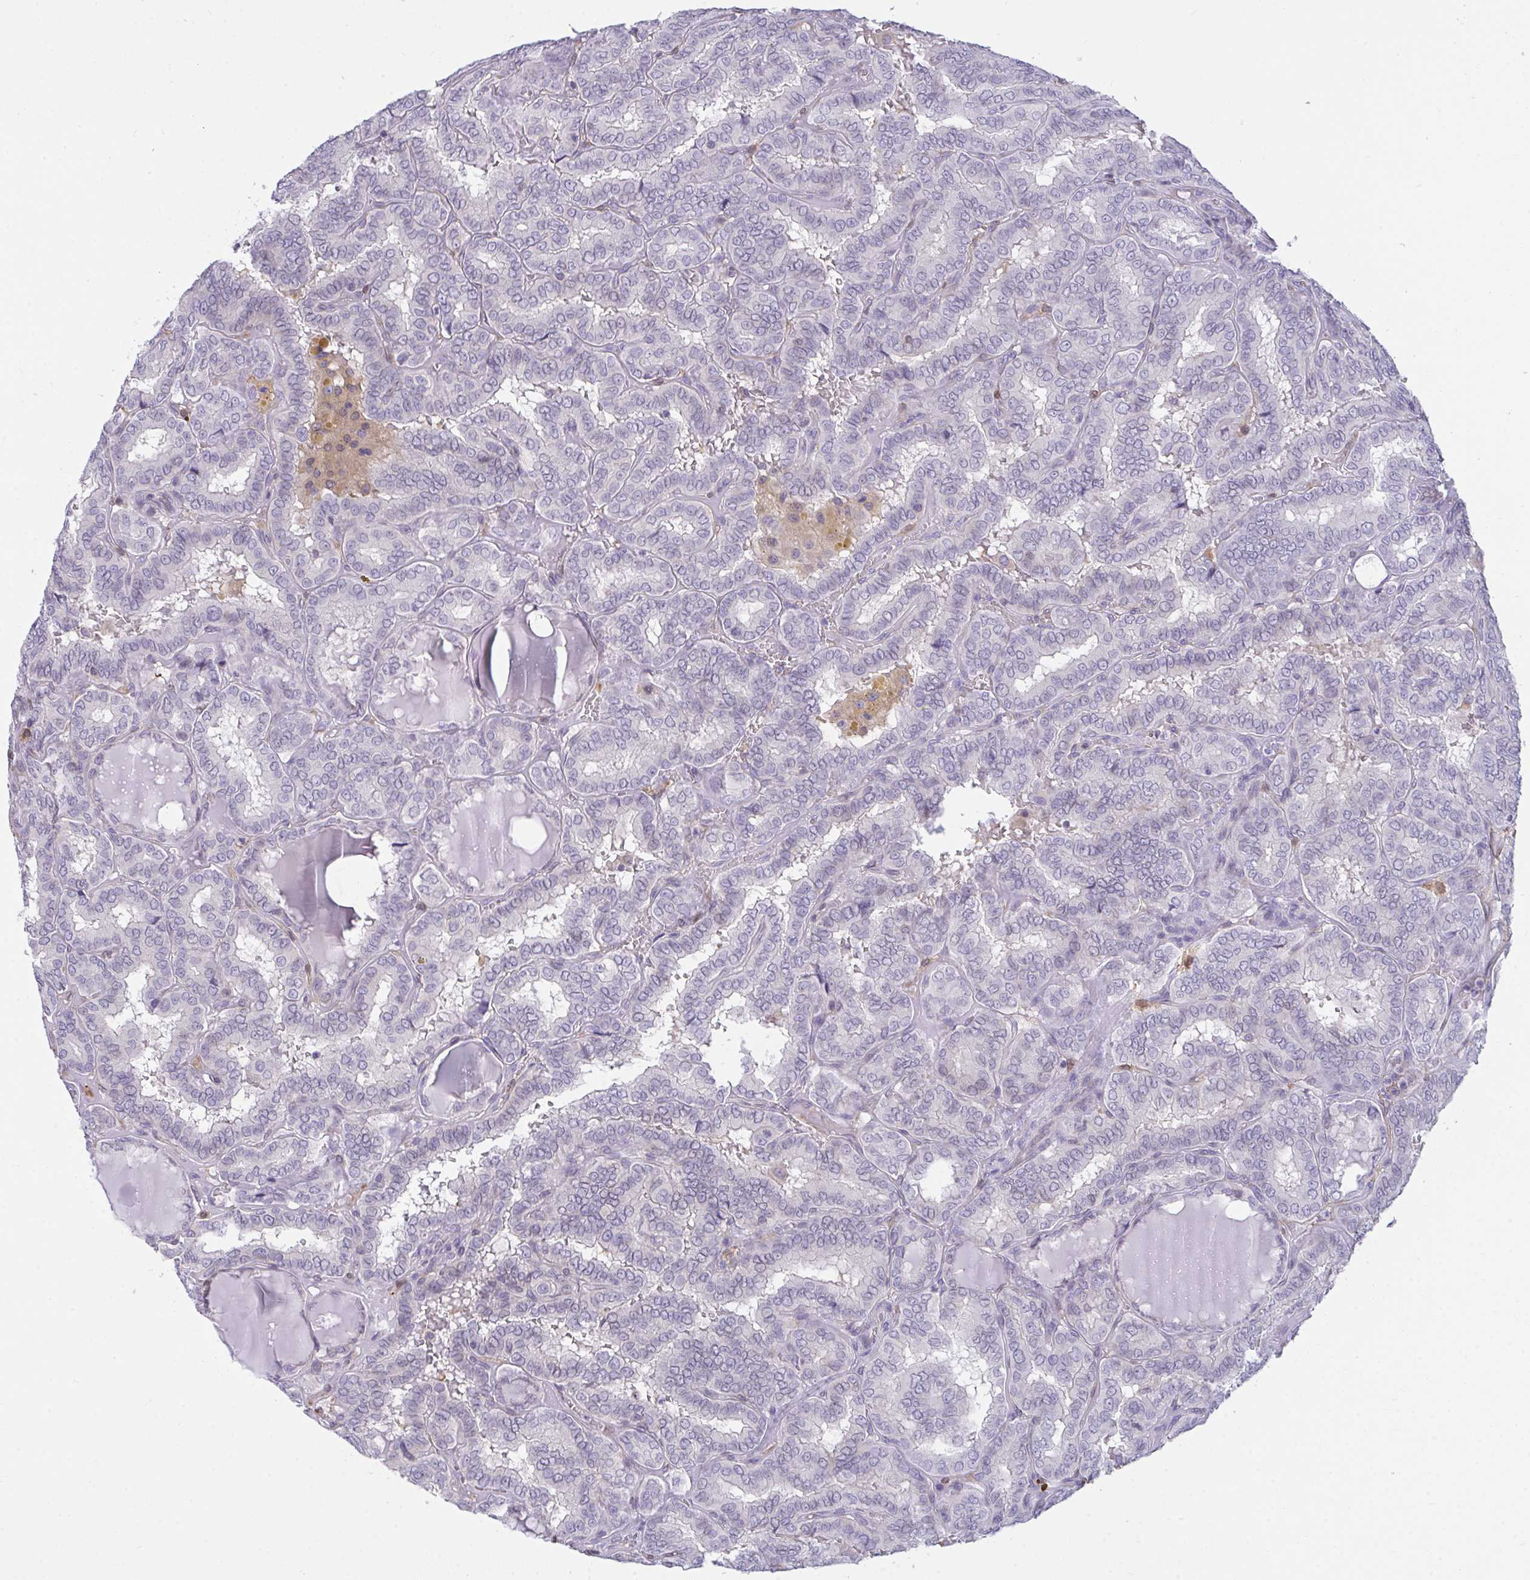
{"staining": {"intensity": "negative", "quantity": "none", "location": "none"}, "tissue": "thyroid cancer", "cell_type": "Tumor cells", "image_type": "cancer", "snomed": [{"axis": "morphology", "description": "Papillary adenocarcinoma, NOS"}, {"axis": "topography", "description": "Thyroid gland"}], "caption": "This is an immunohistochemistry image of thyroid papillary adenocarcinoma. There is no expression in tumor cells.", "gene": "SEMA6B", "patient": {"sex": "female", "age": 46}}